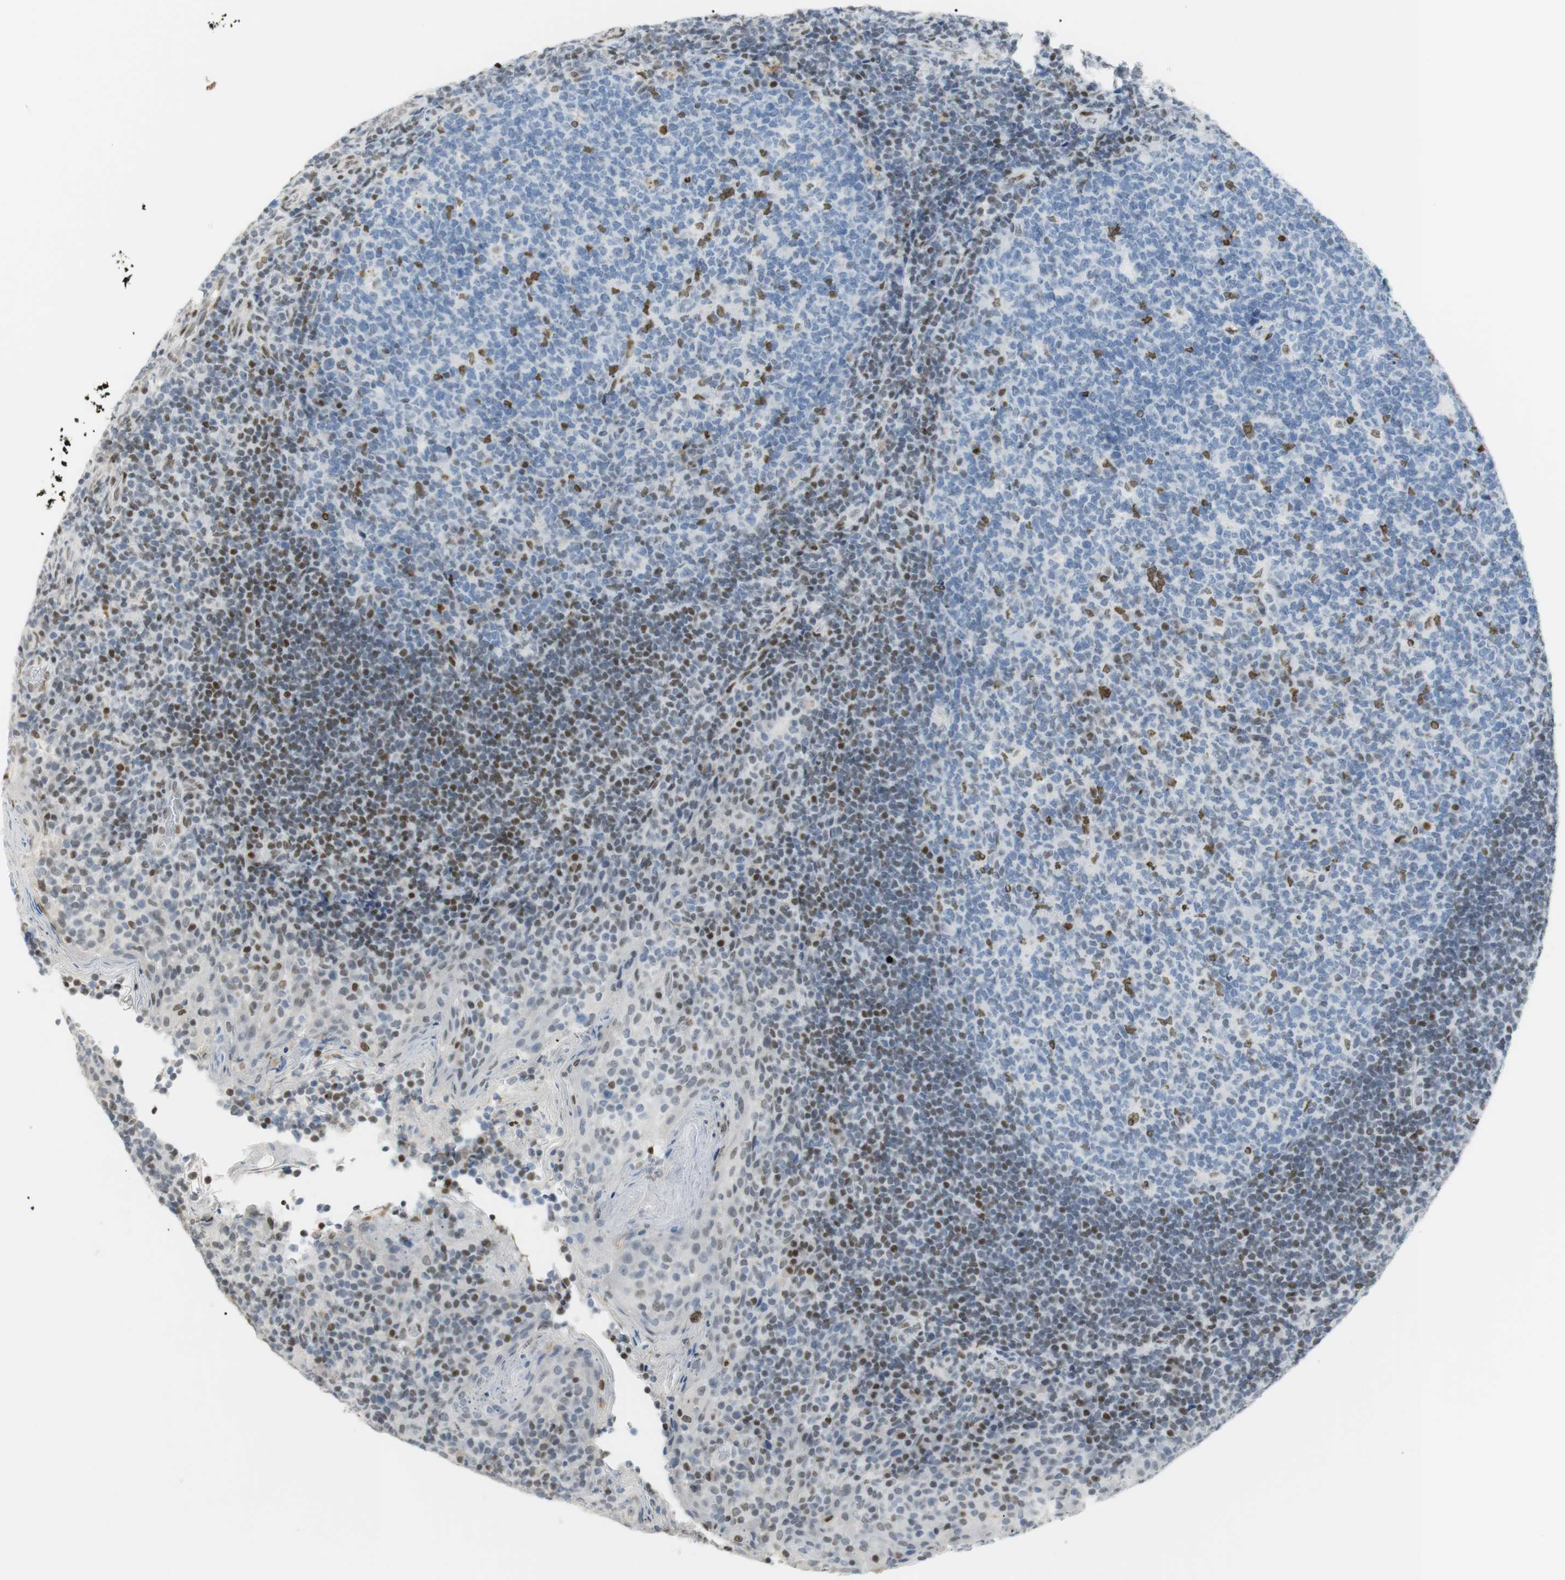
{"staining": {"intensity": "moderate", "quantity": "<25%", "location": "nuclear"}, "tissue": "tonsil", "cell_type": "Germinal center cells", "image_type": "normal", "snomed": [{"axis": "morphology", "description": "Normal tissue, NOS"}, {"axis": "topography", "description": "Tonsil"}], "caption": "Tonsil stained with immunohistochemistry (IHC) displays moderate nuclear expression in approximately <25% of germinal center cells.", "gene": "BMI1", "patient": {"sex": "male", "age": 17}}